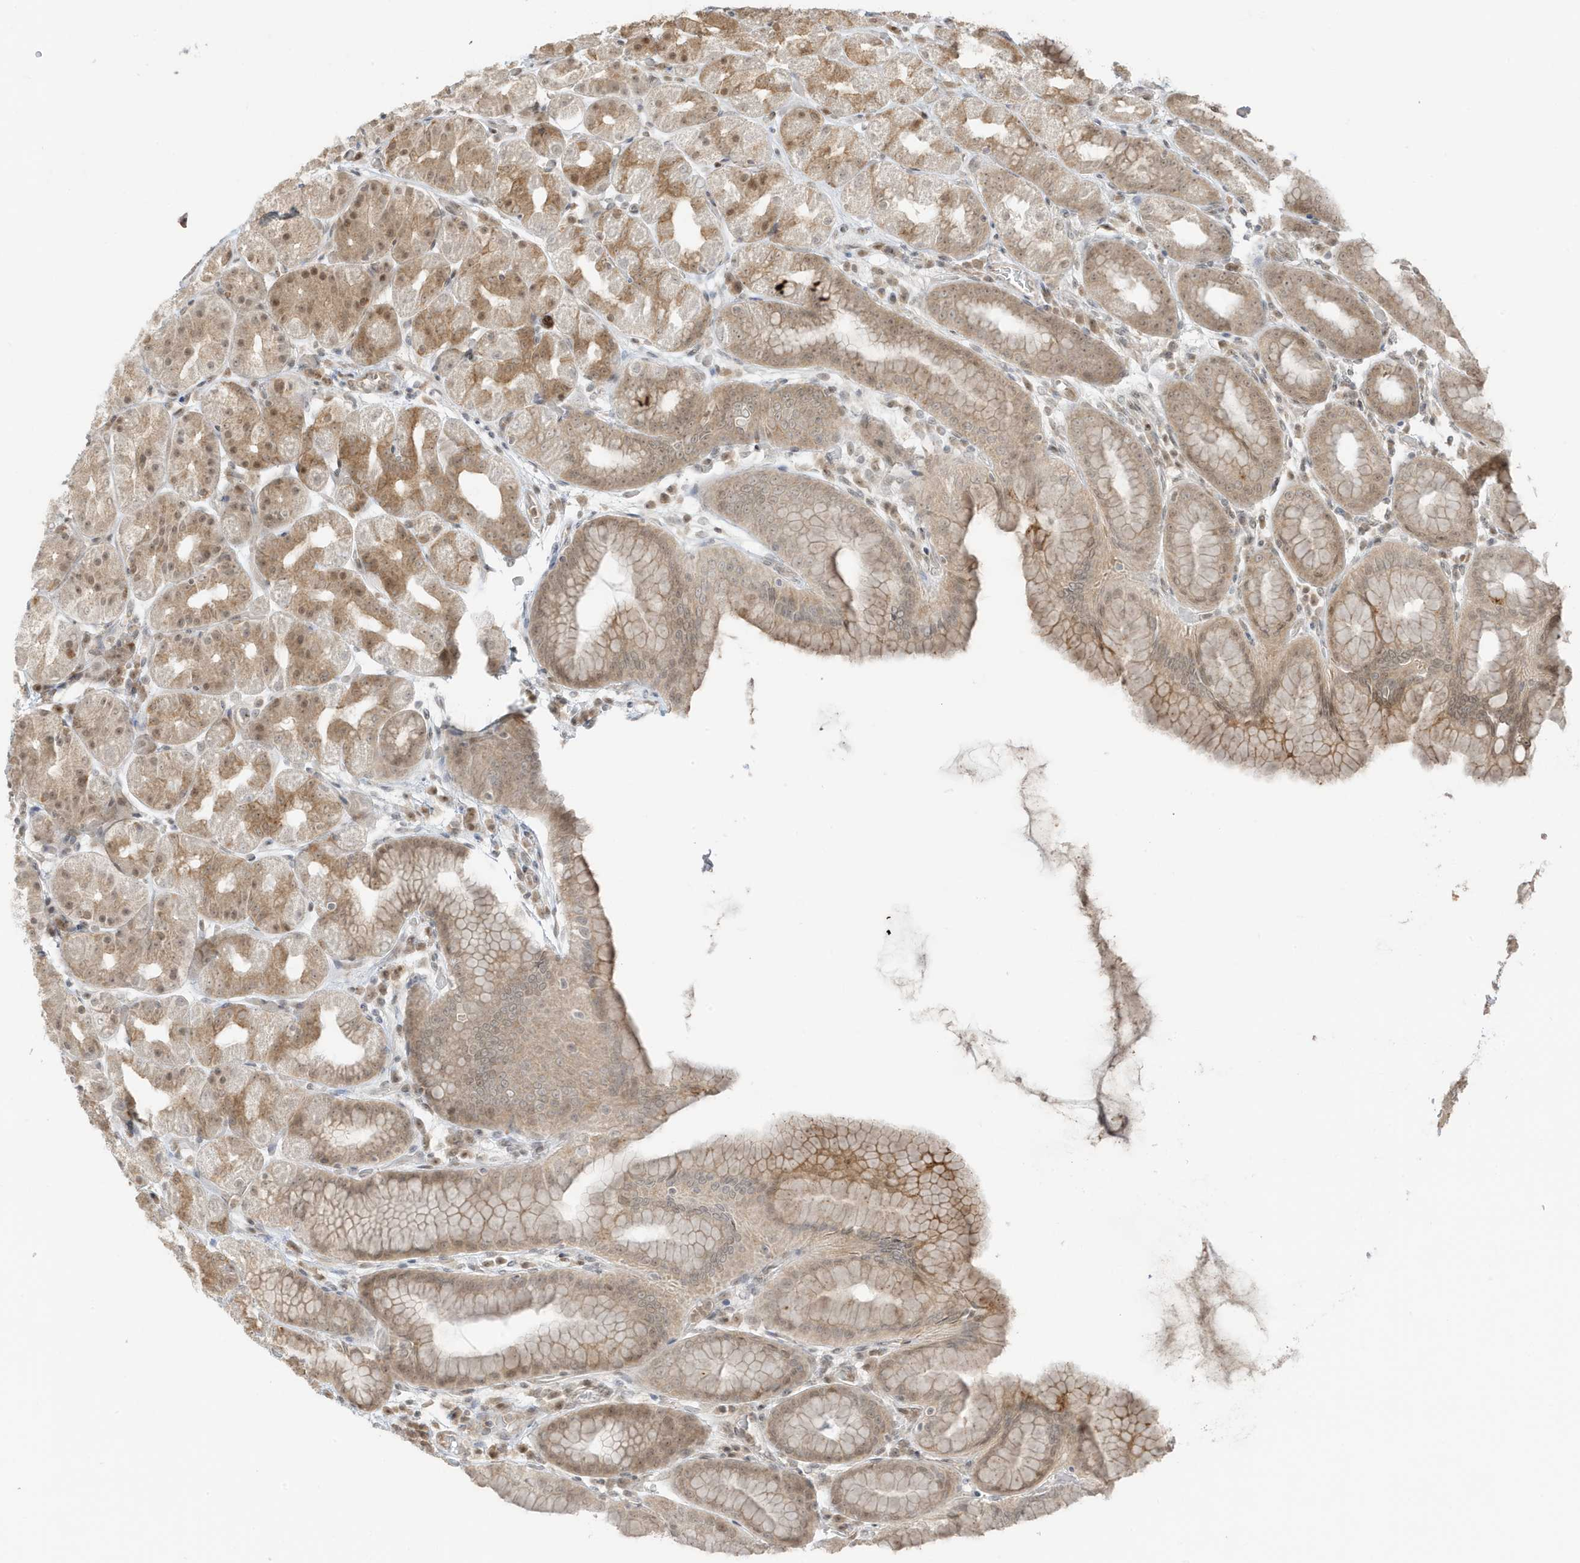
{"staining": {"intensity": "moderate", "quantity": "25%-75%", "location": "cytoplasmic/membranous,nuclear"}, "tissue": "stomach", "cell_type": "Glandular cells", "image_type": "normal", "snomed": [{"axis": "morphology", "description": "Normal tissue, NOS"}, {"axis": "topography", "description": "Stomach, upper"}], "caption": "Stomach stained with DAB (3,3'-diaminobenzidine) immunohistochemistry shows medium levels of moderate cytoplasmic/membranous,nuclear positivity in approximately 25%-75% of glandular cells. (Brightfield microscopy of DAB IHC at high magnification).", "gene": "ZBTB41", "patient": {"sex": "male", "age": 68}}